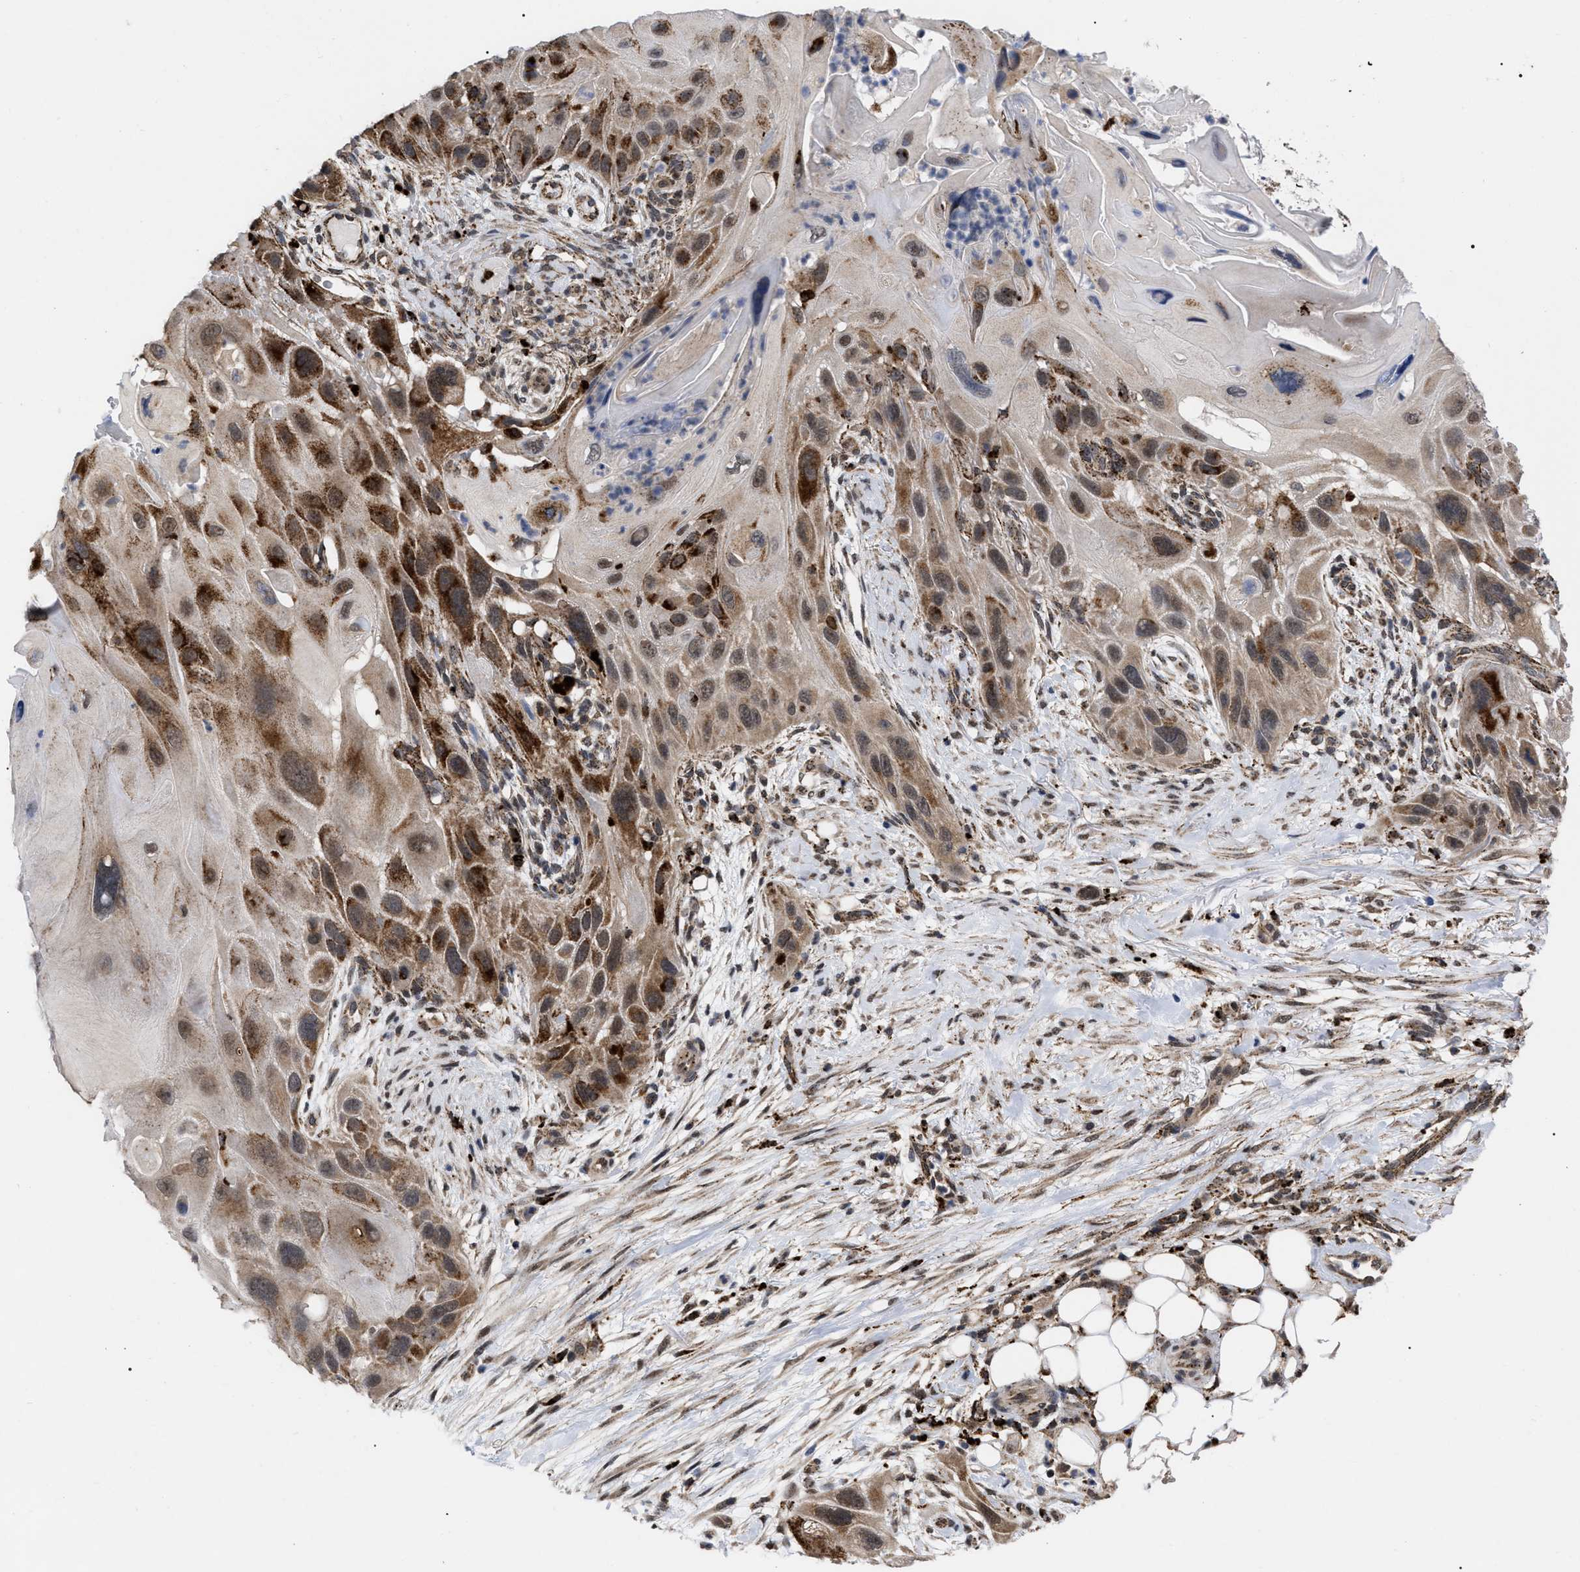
{"staining": {"intensity": "strong", "quantity": "25%-75%", "location": "cytoplasmic/membranous"}, "tissue": "skin cancer", "cell_type": "Tumor cells", "image_type": "cancer", "snomed": [{"axis": "morphology", "description": "Squamous cell carcinoma, NOS"}, {"axis": "topography", "description": "Skin"}], "caption": "Brown immunohistochemical staining in squamous cell carcinoma (skin) reveals strong cytoplasmic/membranous positivity in approximately 25%-75% of tumor cells.", "gene": "UPF1", "patient": {"sex": "female", "age": 77}}